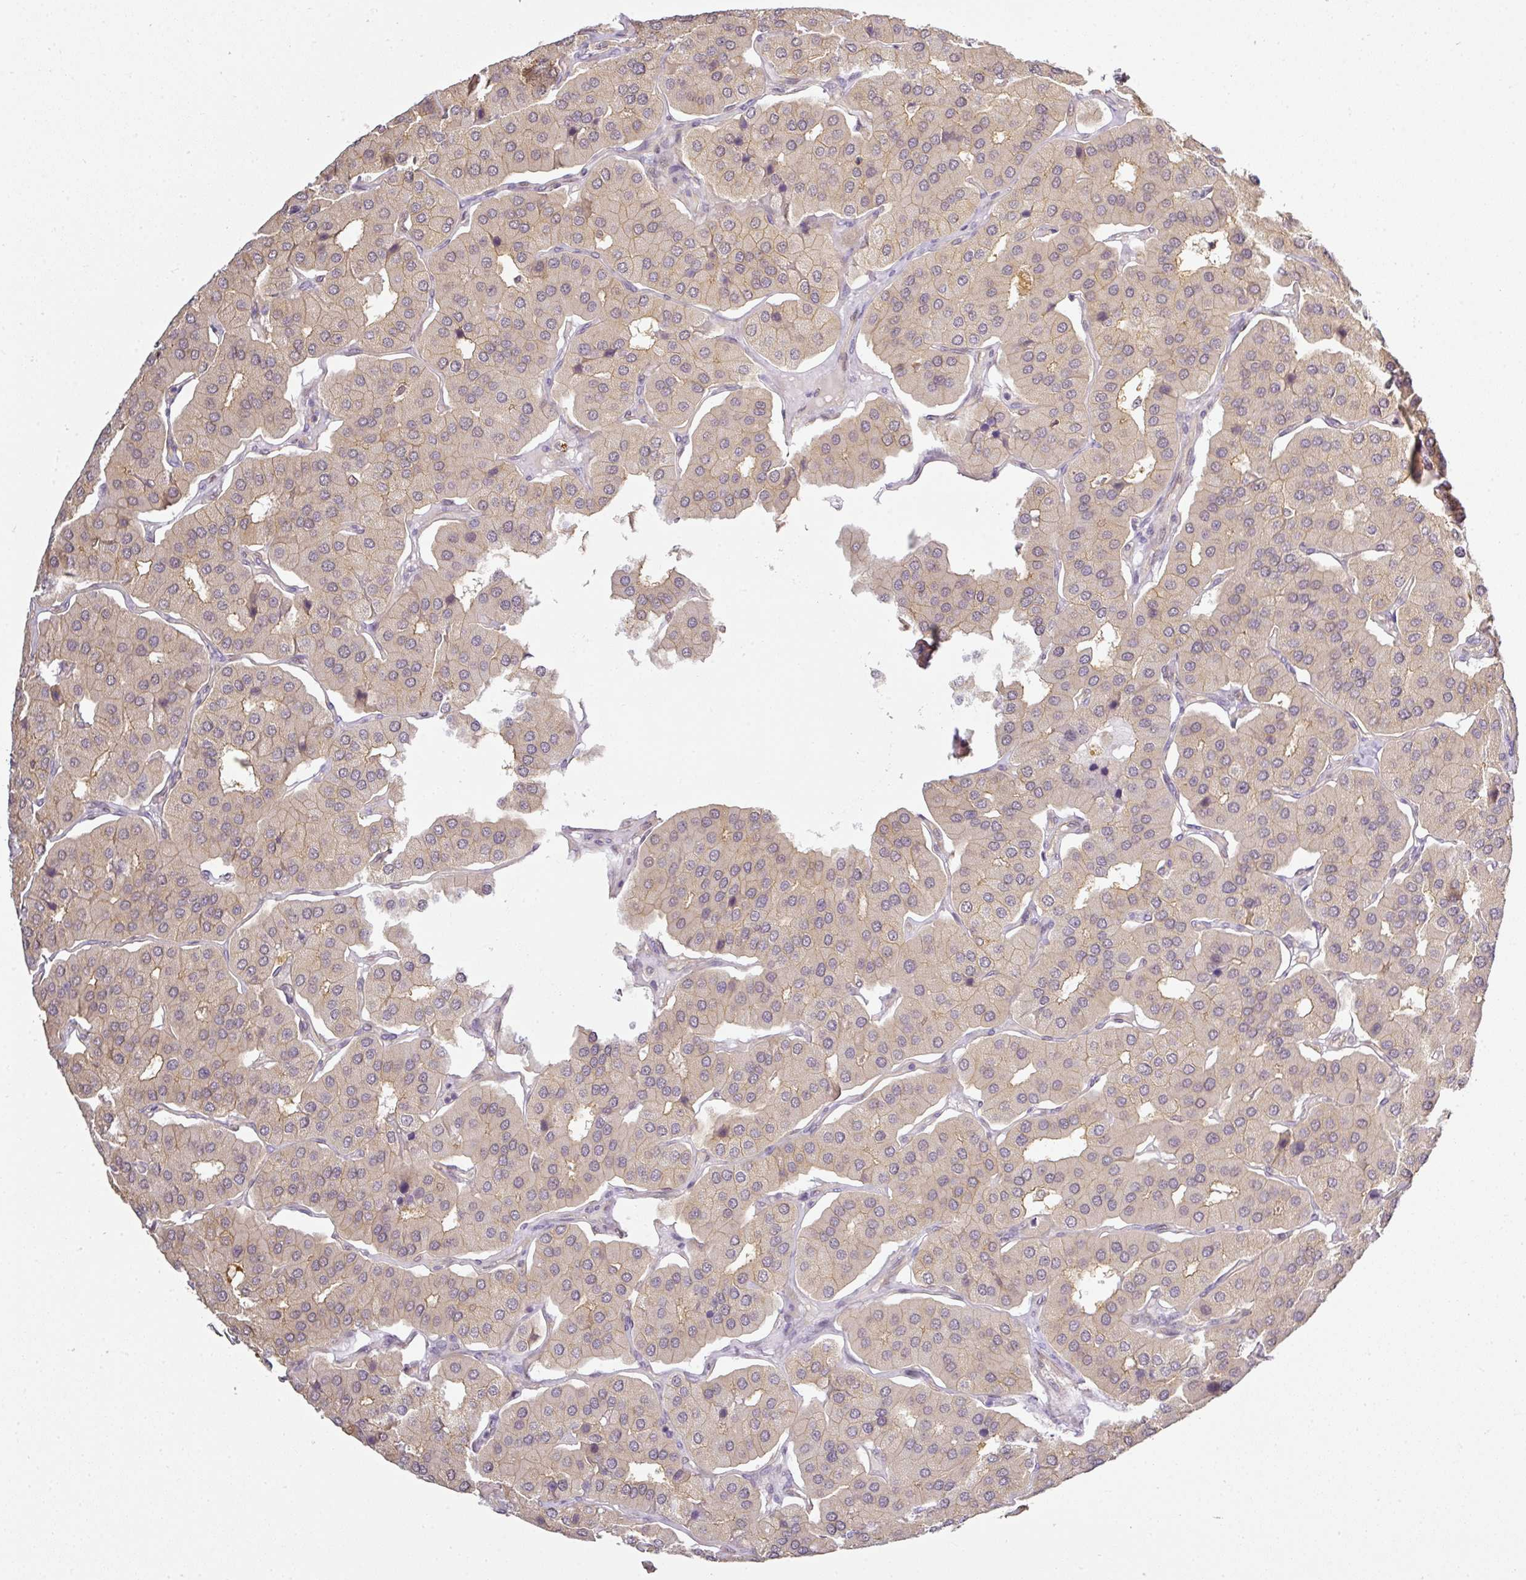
{"staining": {"intensity": "weak", "quantity": "<25%", "location": "cytoplasmic/membranous"}, "tissue": "parathyroid gland", "cell_type": "Glandular cells", "image_type": "normal", "snomed": [{"axis": "morphology", "description": "Normal tissue, NOS"}, {"axis": "morphology", "description": "Adenoma, NOS"}, {"axis": "topography", "description": "Parathyroid gland"}], "caption": "This is an immunohistochemistry (IHC) micrograph of benign parathyroid gland. There is no expression in glandular cells.", "gene": "ANKRD18A", "patient": {"sex": "female", "age": 86}}